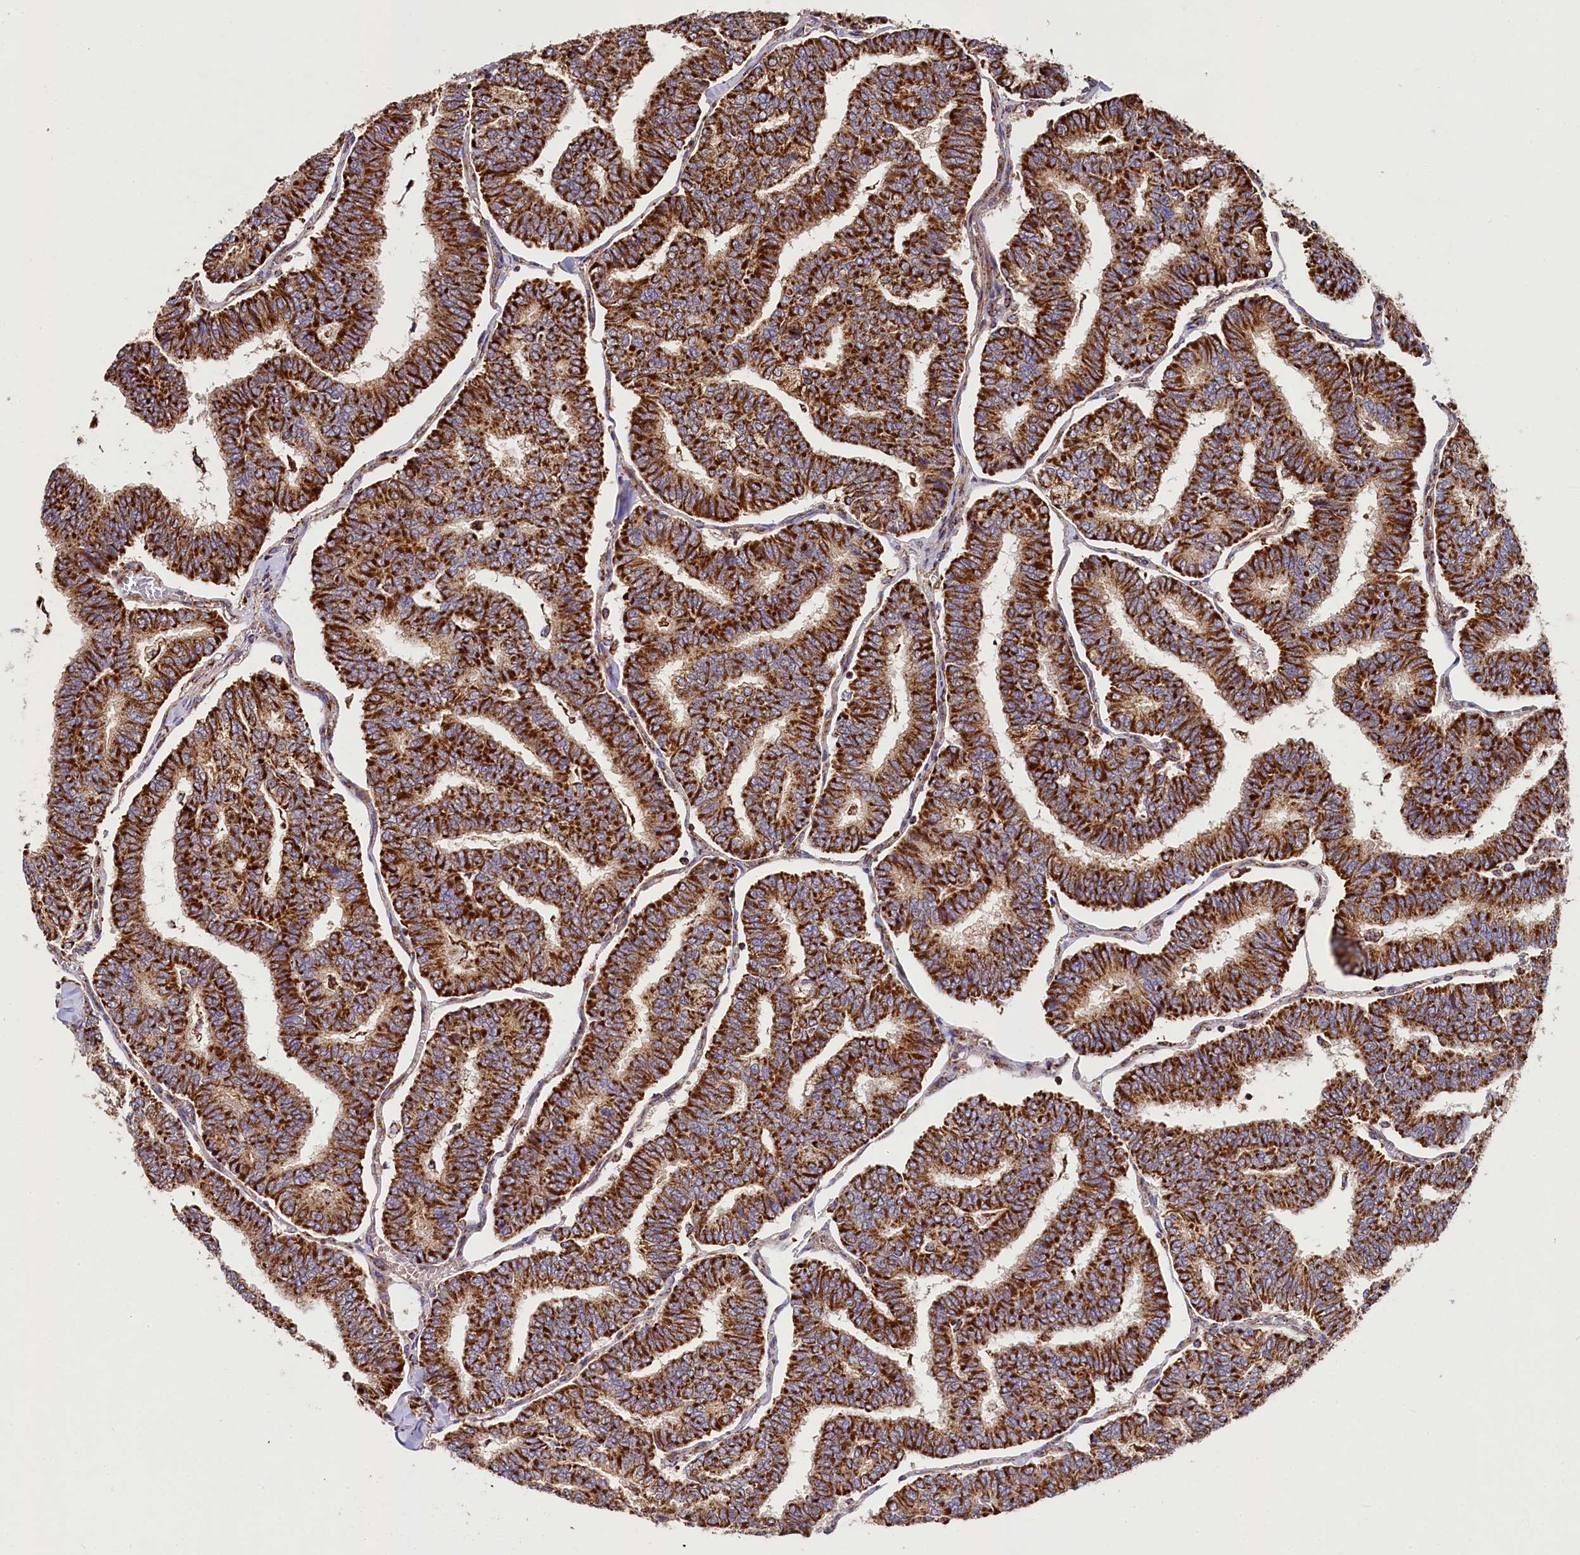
{"staining": {"intensity": "strong", "quantity": ">75%", "location": "cytoplasmic/membranous"}, "tissue": "thyroid cancer", "cell_type": "Tumor cells", "image_type": "cancer", "snomed": [{"axis": "morphology", "description": "Papillary adenocarcinoma, NOS"}, {"axis": "topography", "description": "Thyroid gland"}], "caption": "Immunohistochemistry (IHC) (DAB (3,3'-diaminobenzidine)) staining of human thyroid cancer (papillary adenocarcinoma) demonstrates strong cytoplasmic/membranous protein positivity in about >75% of tumor cells. The staining is performed using DAB brown chromogen to label protein expression. The nuclei are counter-stained blue using hematoxylin.", "gene": "CLYBL", "patient": {"sex": "female", "age": 35}}